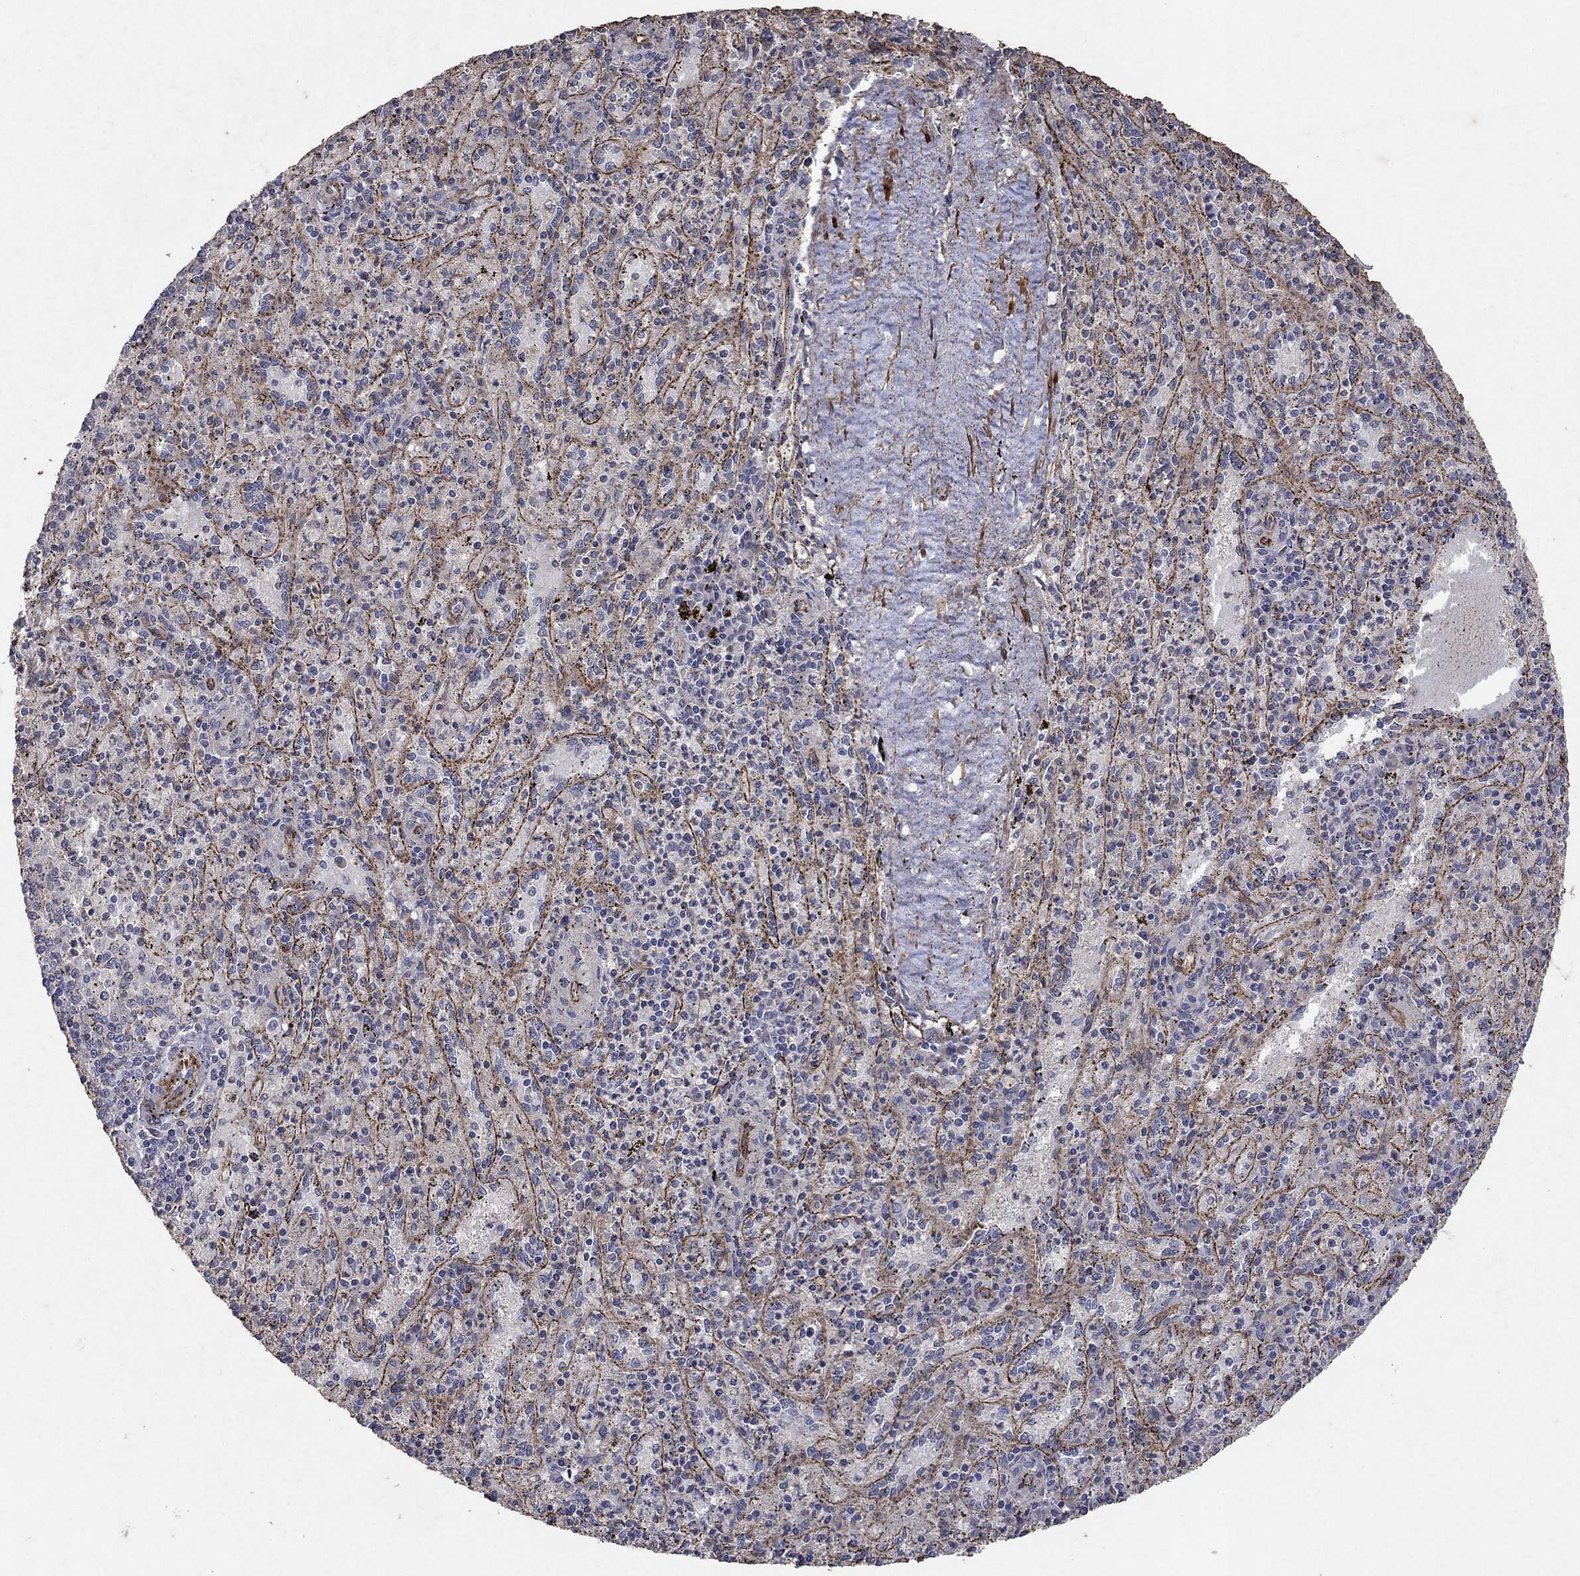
{"staining": {"intensity": "negative", "quantity": "none", "location": "none"}, "tissue": "spleen", "cell_type": "Cells in red pulp", "image_type": "normal", "snomed": [{"axis": "morphology", "description": "Normal tissue, NOS"}, {"axis": "topography", "description": "Spleen"}], "caption": "This histopathology image is of normal spleen stained with immunohistochemistry to label a protein in brown with the nuclei are counter-stained blue. There is no staining in cells in red pulp.", "gene": "FRG1", "patient": {"sex": "male", "age": 60}}